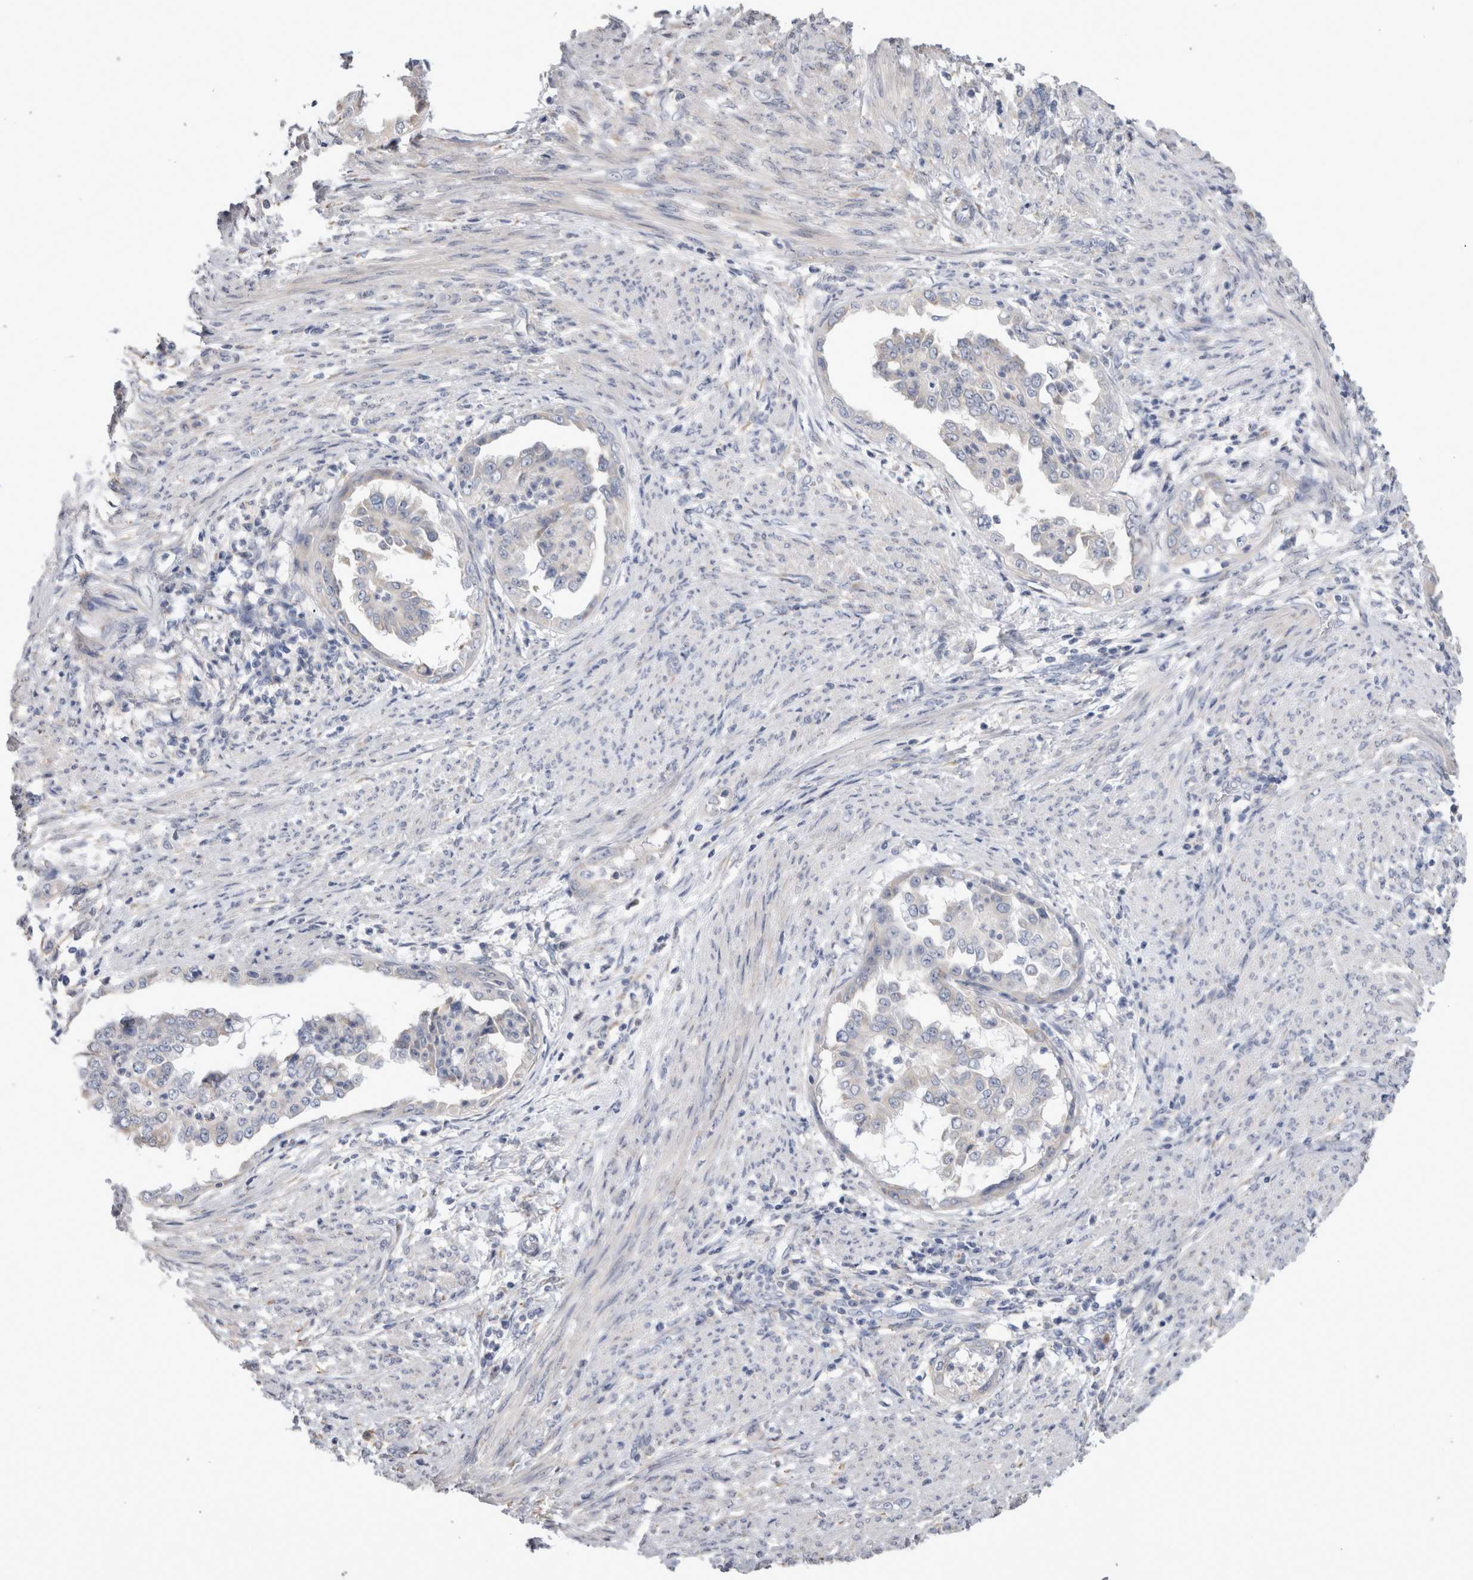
{"staining": {"intensity": "negative", "quantity": "none", "location": "none"}, "tissue": "endometrial cancer", "cell_type": "Tumor cells", "image_type": "cancer", "snomed": [{"axis": "morphology", "description": "Adenocarcinoma, NOS"}, {"axis": "topography", "description": "Endometrium"}], "caption": "Tumor cells are negative for brown protein staining in adenocarcinoma (endometrial). (Brightfield microscopy of DAB (3,3'-diaminobenzidine) immunohistochemistry (IHC) at high magnification).", "gene": "SMAP2", "patient": {"sex": "female", "age": 85}}